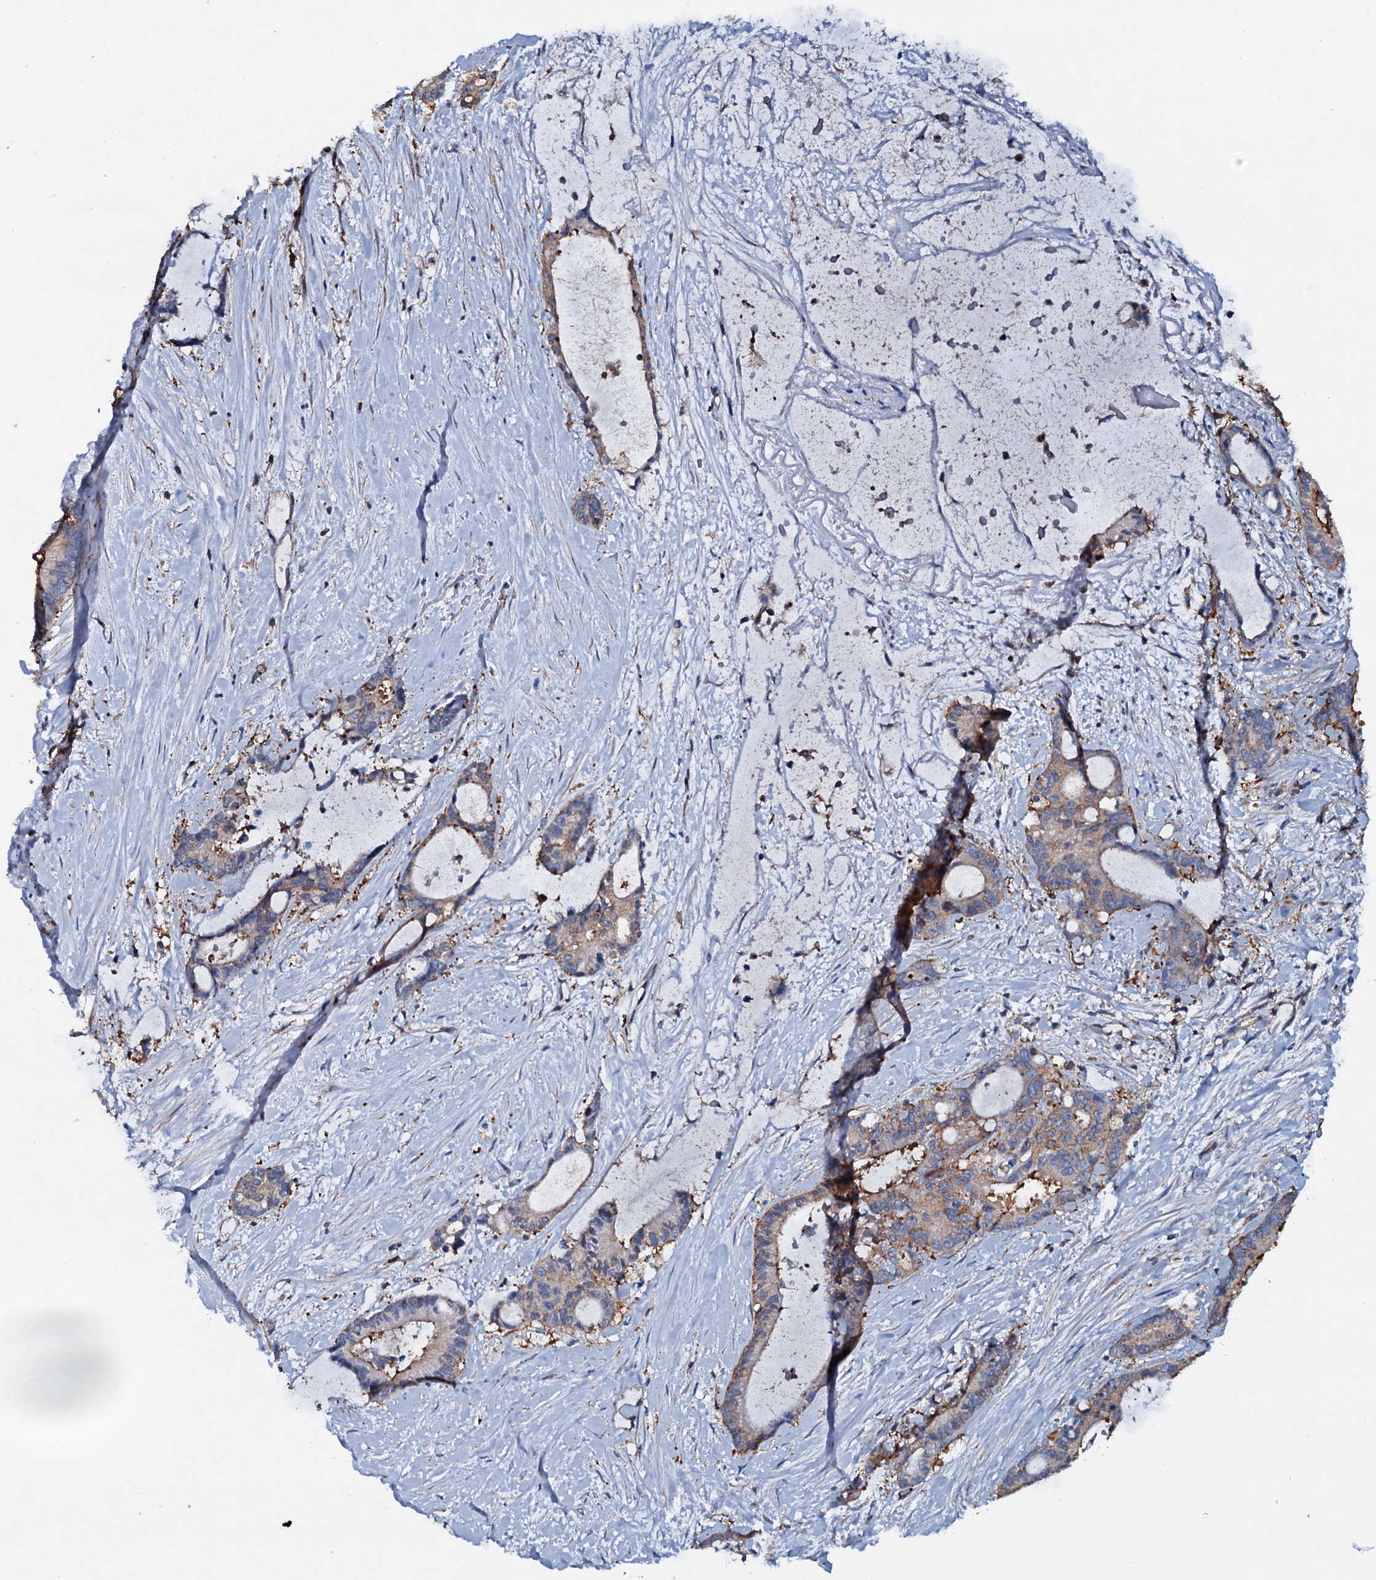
{"staining": {"intensity": "weak", "quantity": "25%-75%", "location": "cytoplasmic/membranous"}, "tissue": "liver cancer", "cell_type": "Tumor cells", "image_type": "cancer", "snomed": [{"axis": "morphology", "description": "Normal tissue, NOS"}, {"axis": "morphology", "description": "Cholangiocarcinoma"}, {"axis": "topography", "description": "Liver"}, {"axis": "topography", "description": "Peripheral nerve tissue"}], "caption": "IHC of cholangiocarcinoma (liver) reveals low levels of weak cytoplasmic/membranous positivity in about 25%-75% of tumor cells.", "gene": "MS4A4E", "patient": {"sex": "female", "age": 73}}